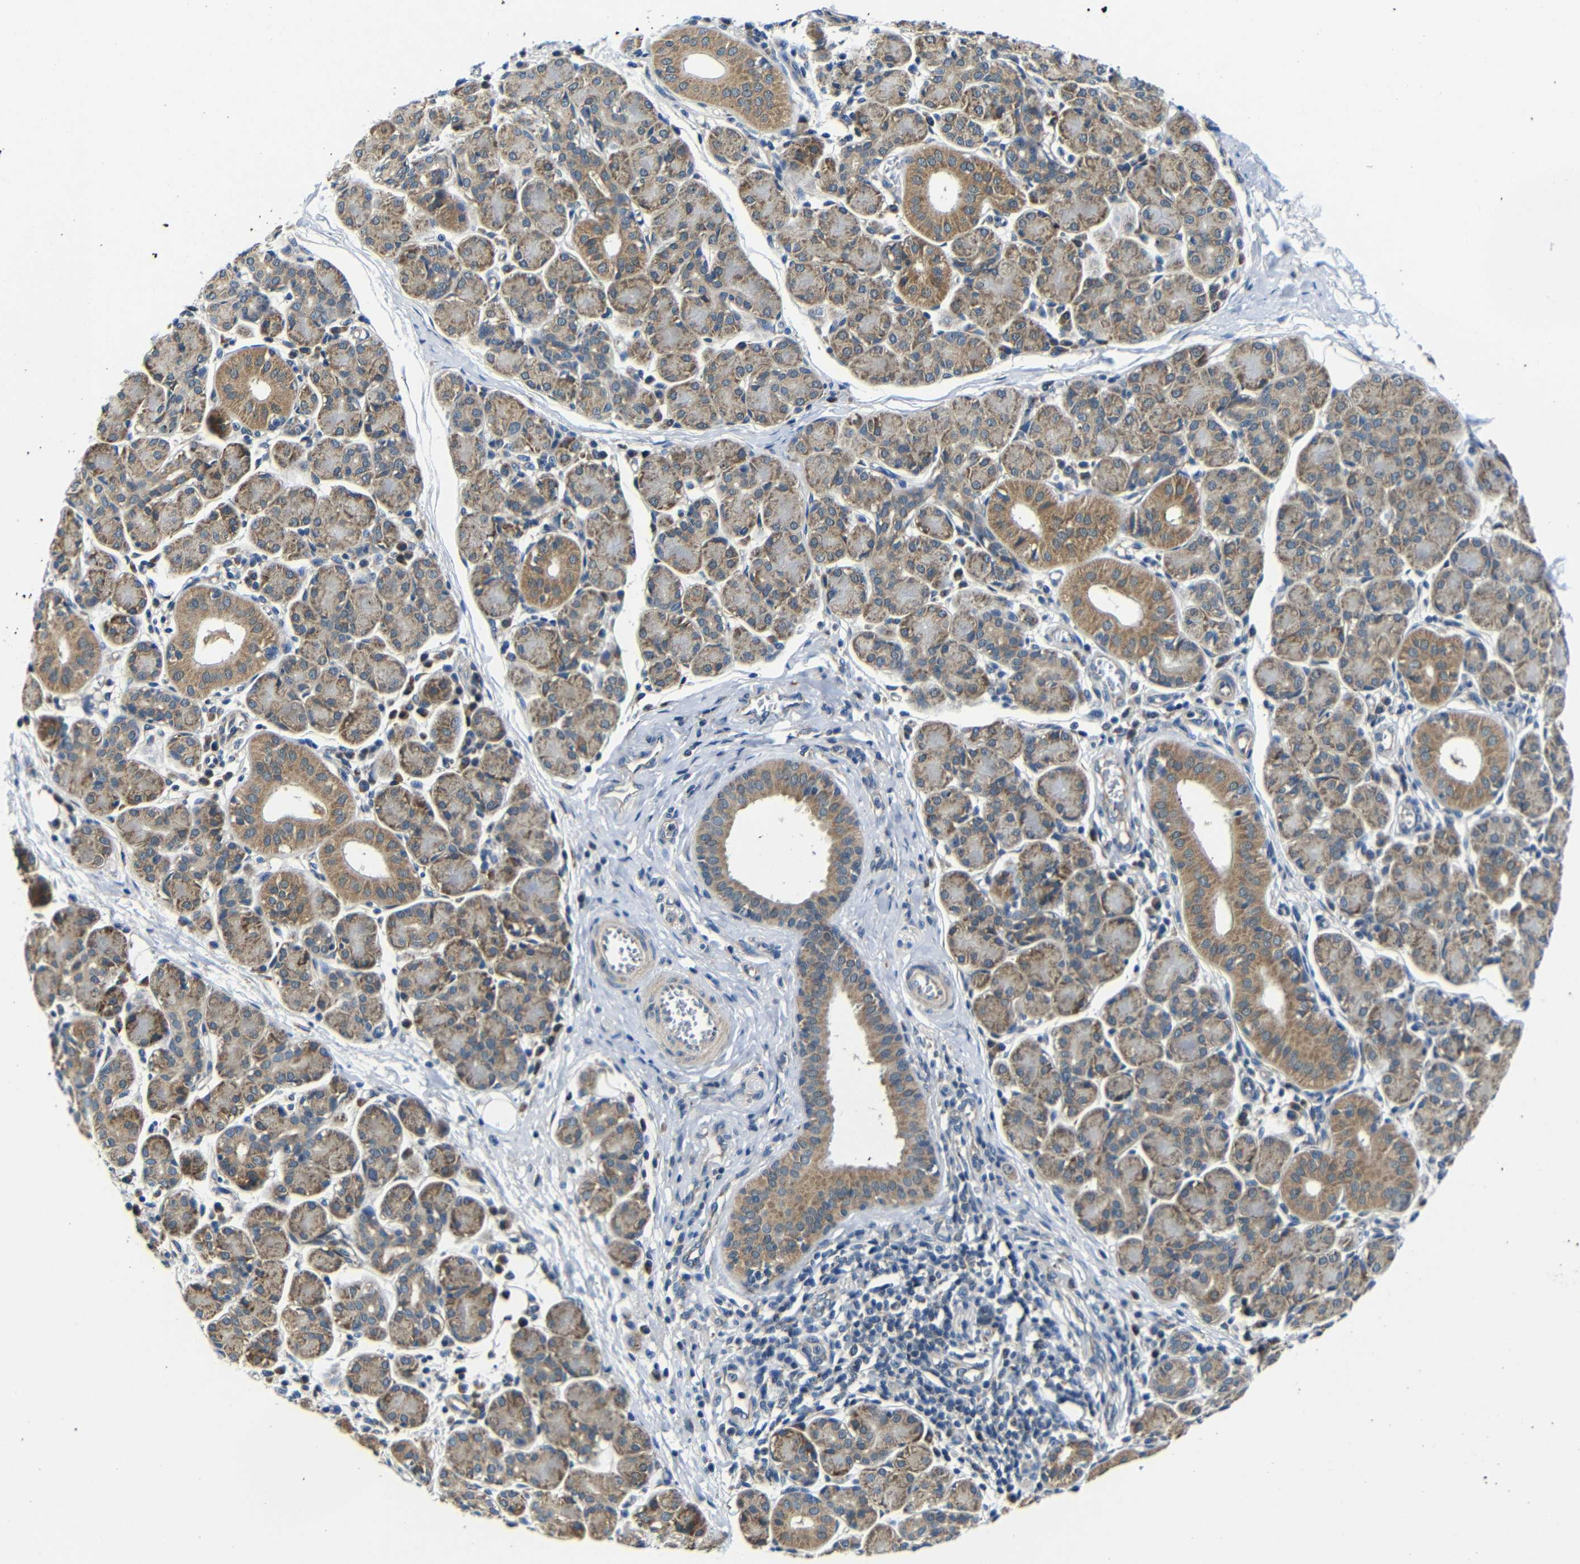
{"staining": {"intensity": "moderate", "quantity": ">75%", "location": "cytoplasmic/membranous"}, "tissue": "salivary gland", "cell_type": "Glandular cells", "image_type": "normal", "snomed": [{"axis": "morphology", "description": "Normal tissue, NOS"}, {"axis": "morphology", "description": "Inflammation, NOS"}, {"axis": "topography", "description": "Lymph node"}, {"axis": "topography", "description": "Salivary gland"}], "caption": "Protein expression analysis of benign salivary gland shows moderate cytoplasmic/membranous positivity in approximately >75% of glandular cells. (DAB IHC, brown staining for protein, blue staining for nuclei).", "gene": "FKBP14", "patient": {"sex": "male", "age": 3}}